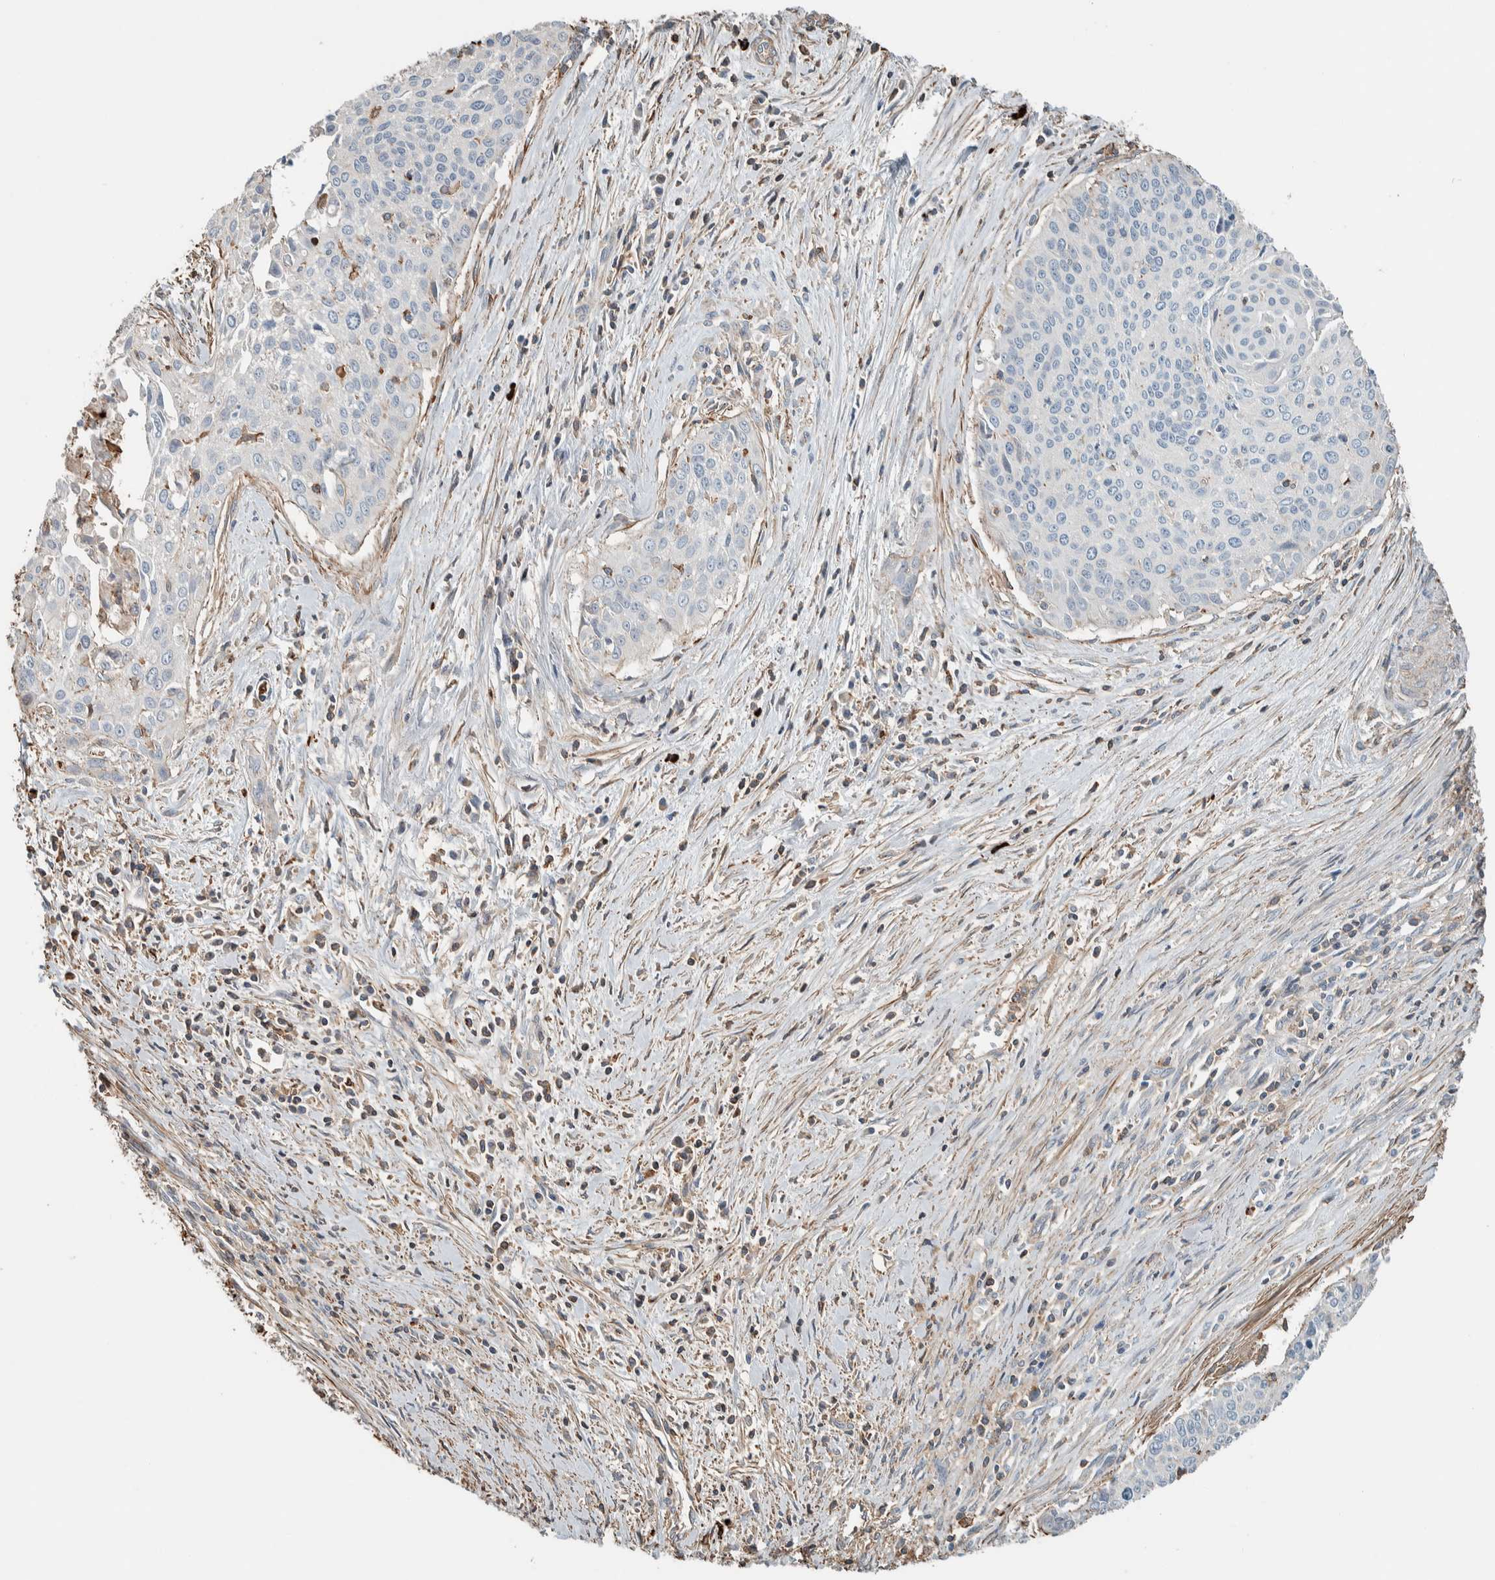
{"staining": {"intensity": "negative", "quantity": "none", "location": "none"}, "tissue": "cervical cancer", "cell_type": "Tumor cells", "image_type": "cancer", "snomed": [{"axis": "morphology", "description": "Squamous cell carcinoma, NOS"}, {"axis": "topography", "description": "Cervix"}], "caption": "Immunohistochemistry photomicrograph of neoplastic tissue: human squamous cell carcinoma (cervical) stained with DAB displays no significant protein staining in tumor cells.", "gene": "CTBP2", "patient": {"sex": "female", "age": 55}}